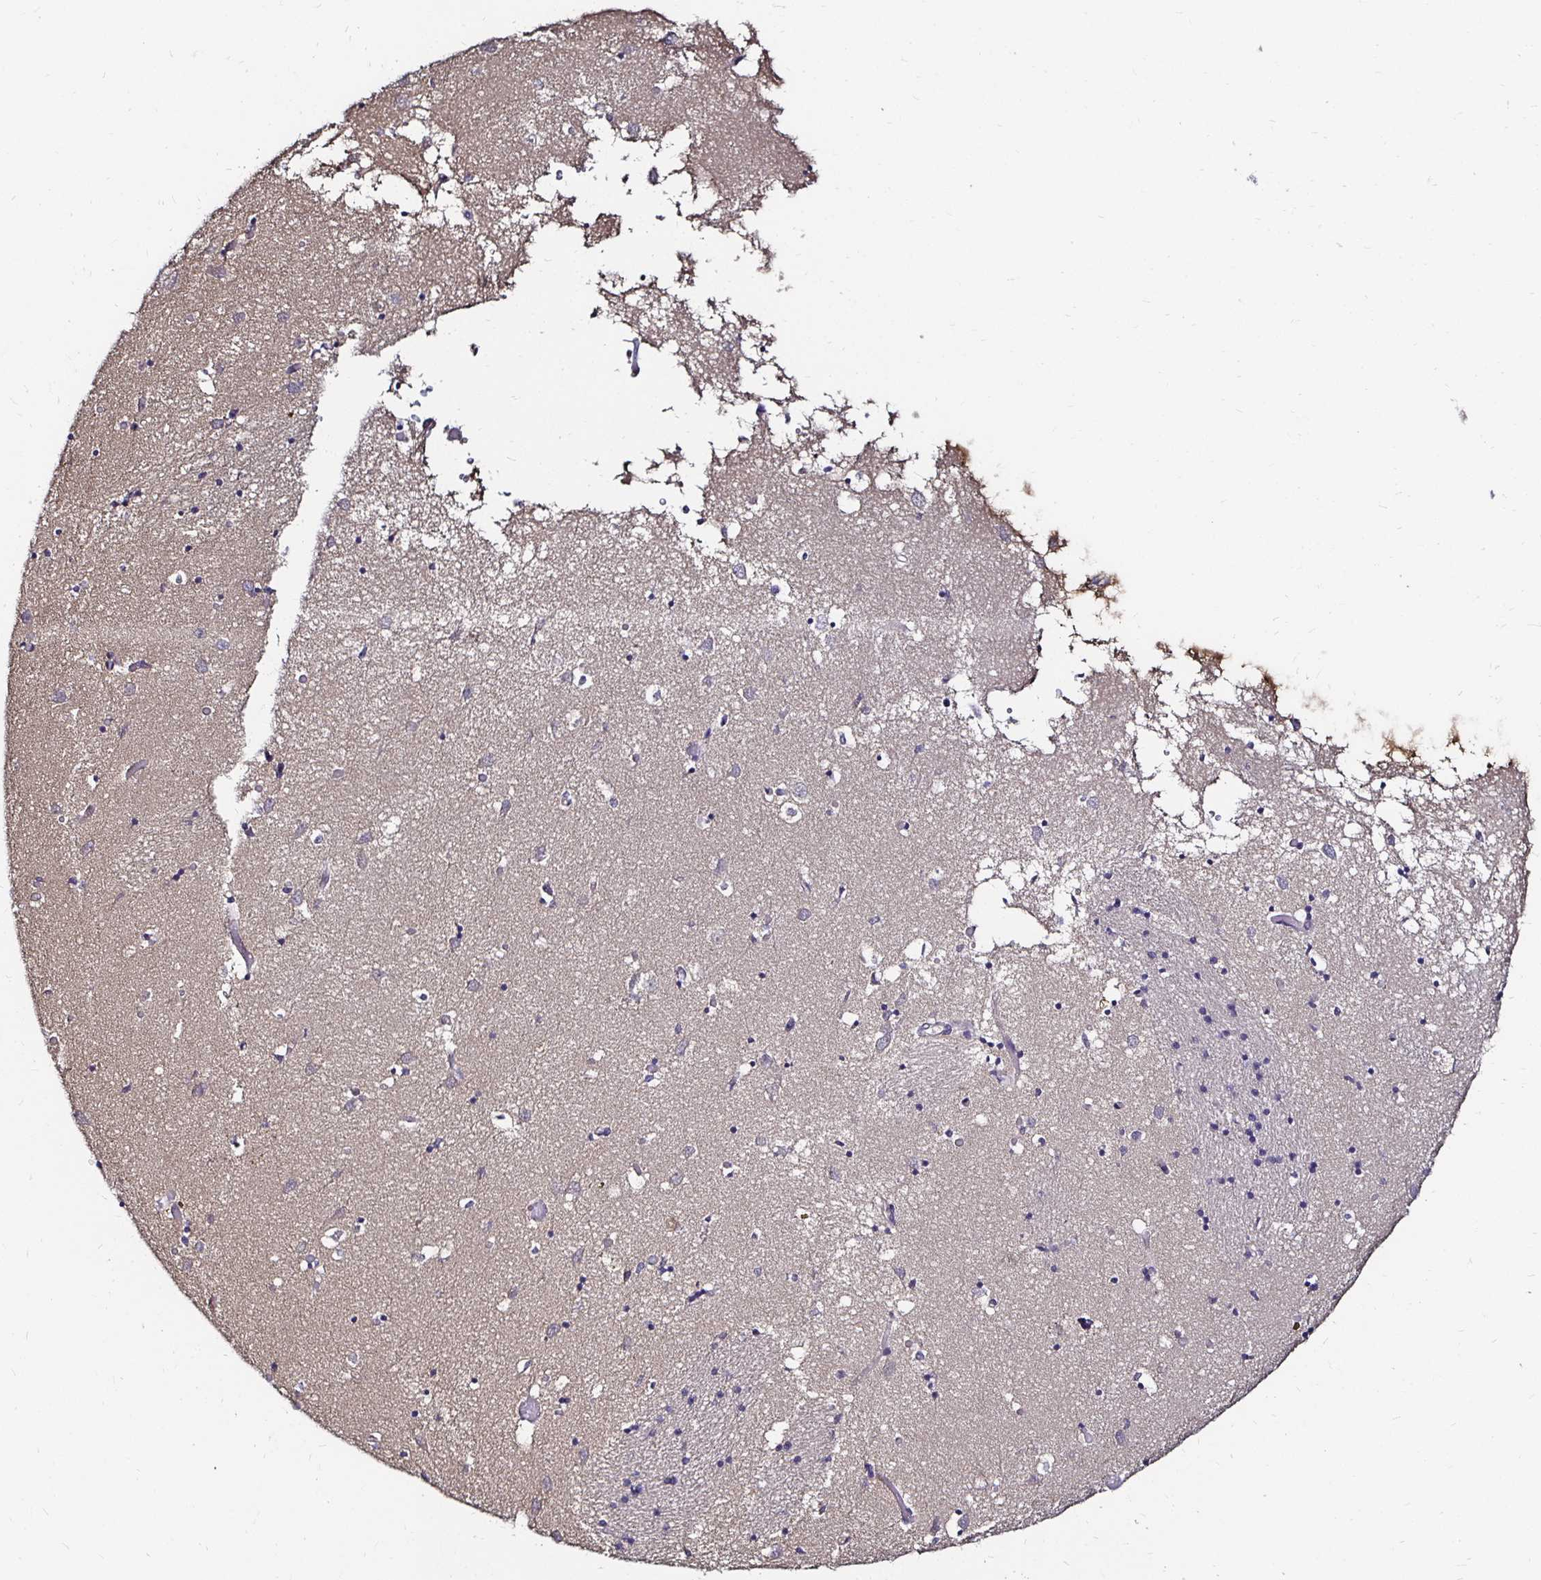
{"staining": {"intensity": "negative", "quantity": "none", "location": "none"}, "tissue": "caudate", "cell_type": "Glial cells", "image_type": "normal", "snomed": [{"axis": "morphology", "description": "Normal tissue, NOS"}, {"axis": "topography", "description": "Lateral ventricle wall"}], "caption": "Caudate stained for a protein using IHC shows no positivity glial cells.", "gene": "TXN", "patient": {"sex": "male", "age": 70}}